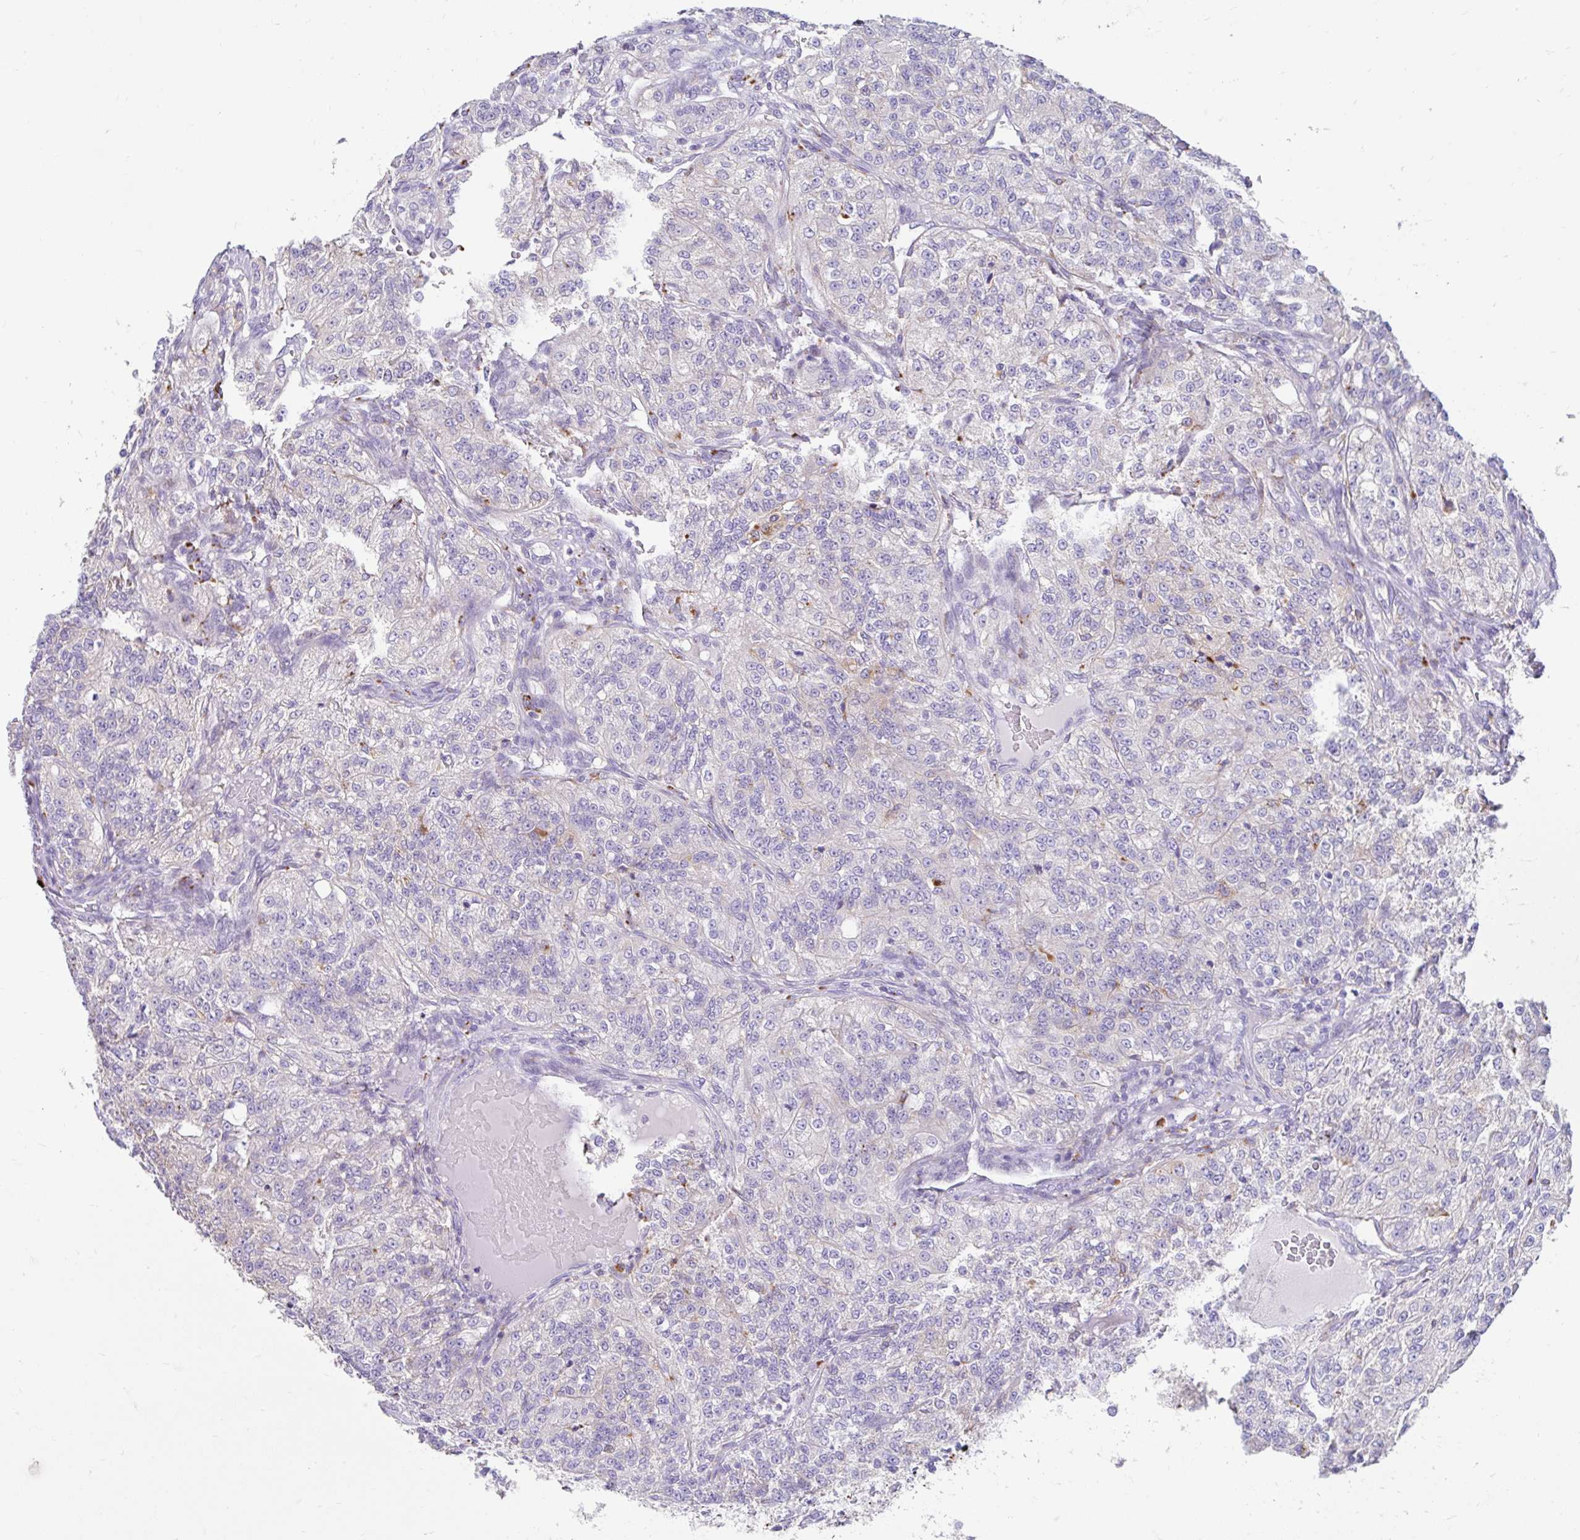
{"staining": {"intensity": "negative", "quantity": "none", "location": "none"}, "tissue": "renal cancer", "cell_type": "Tumor cells", "image_type": "cancer", "snomed": [{"axis": "morphology", "description": "Adenocarcinoma, NOS"}, {"axis": "topography", "description": "Kidney"}], "caption": "Micrograph shows no protein staining in tumor cells of renal cancer tissue.", "gene": "ZNF33A", "patient": {"sex": "female", "age": 63}}